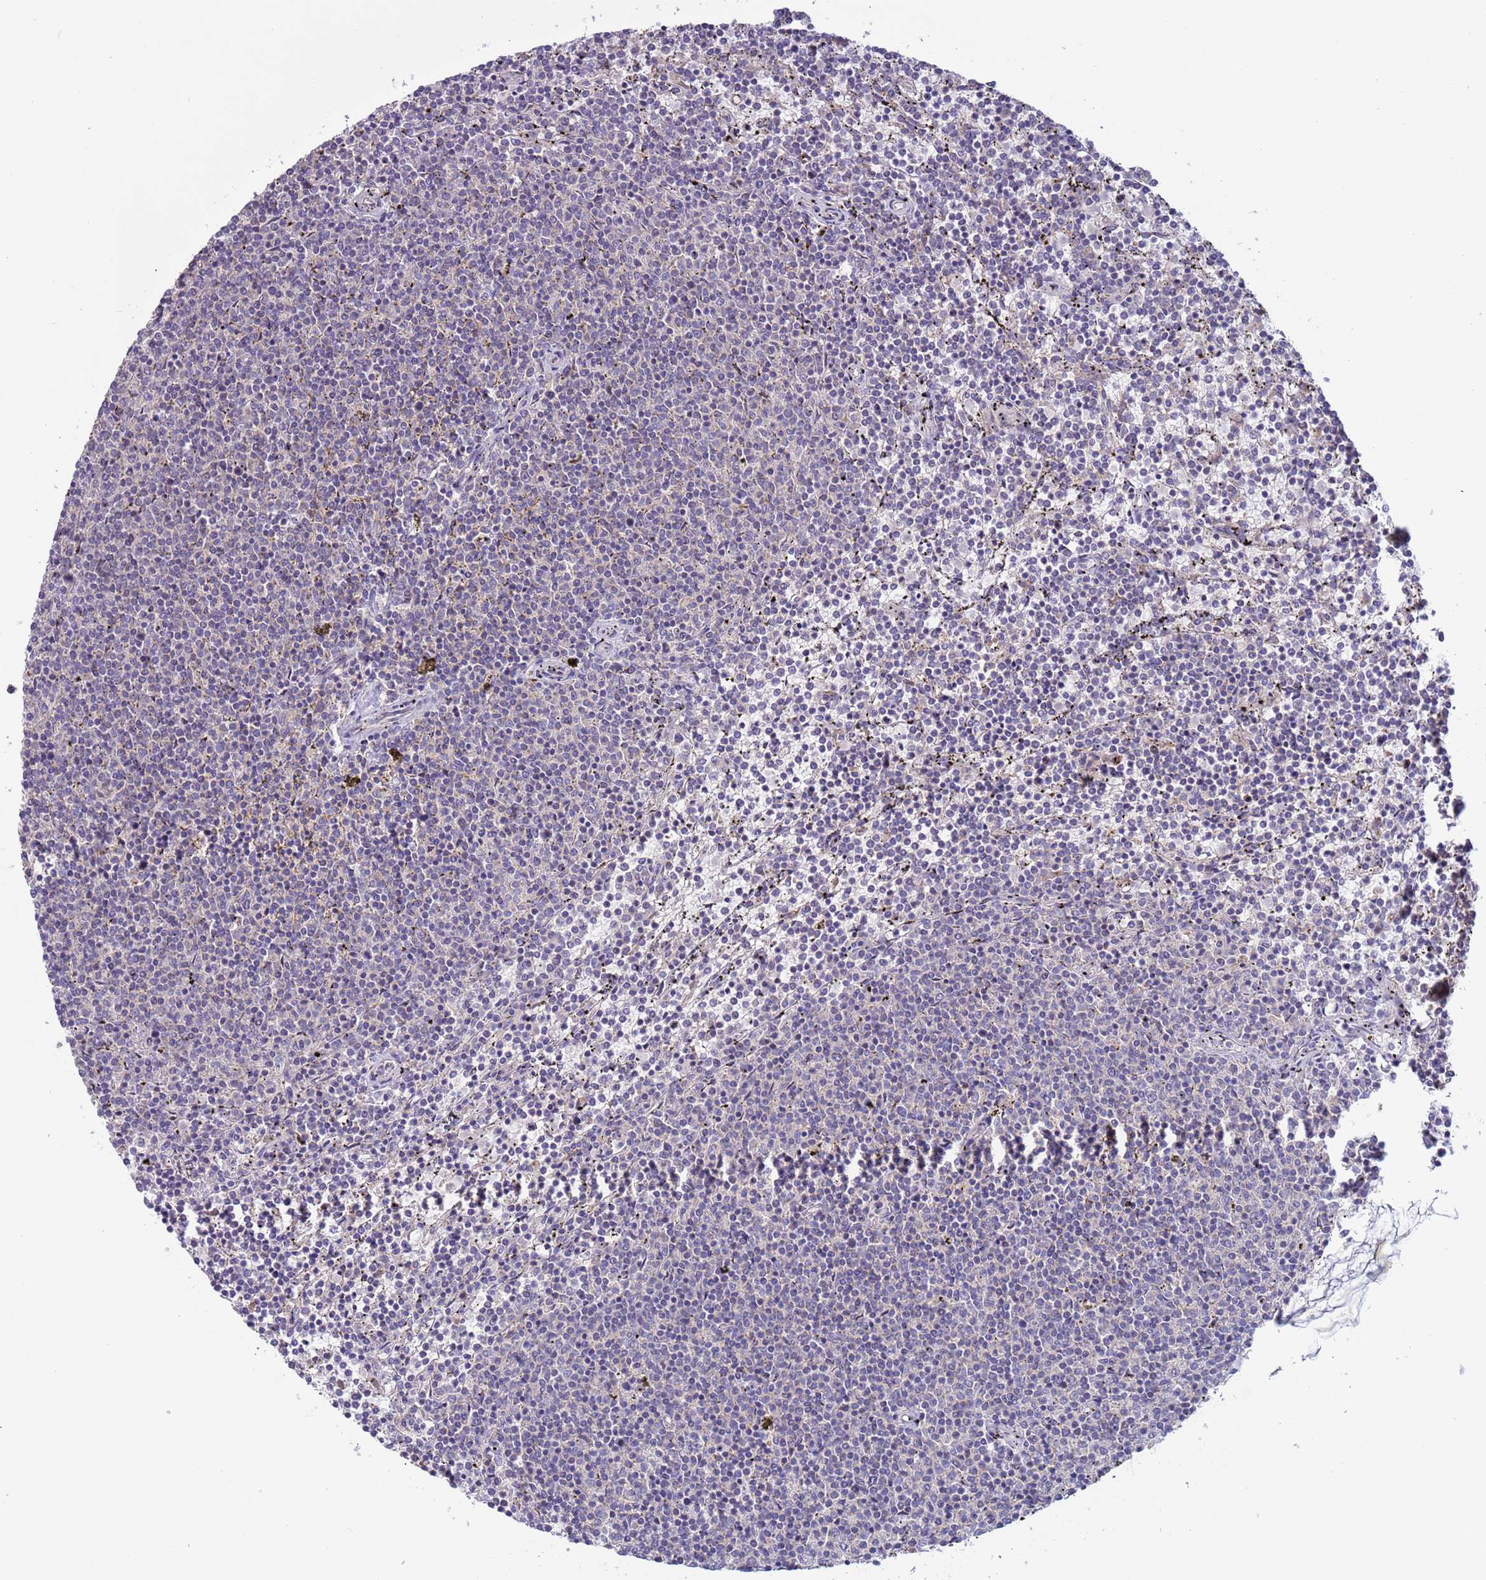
{"staining": {"intensity": "negative", "quantity": "none", "location": "none"}, "tissue": "lymphoma", "cell_type": "Tumor cells", "image_type": "cancer", "snomed": [{"axis": "morphology", "description": "Malignant lymphoma, non-Hodgkin's type, Low grade"}, {"axis": "topography", "description": "Spleen"}], "caption": "A high-resolution histopathology image shows immunohistochemistry (IHC) staining of malignant lymphoma, non-Hodgkin's type (low-grade), which exhibits no significant expression in tumor cells. (DAB (3,3'-diaminobenzidine) IHC visualized using brightfield microscopy, high magnification).", "gene": "UQCRQ", "patient": {"sex": "female", "age": 50}}